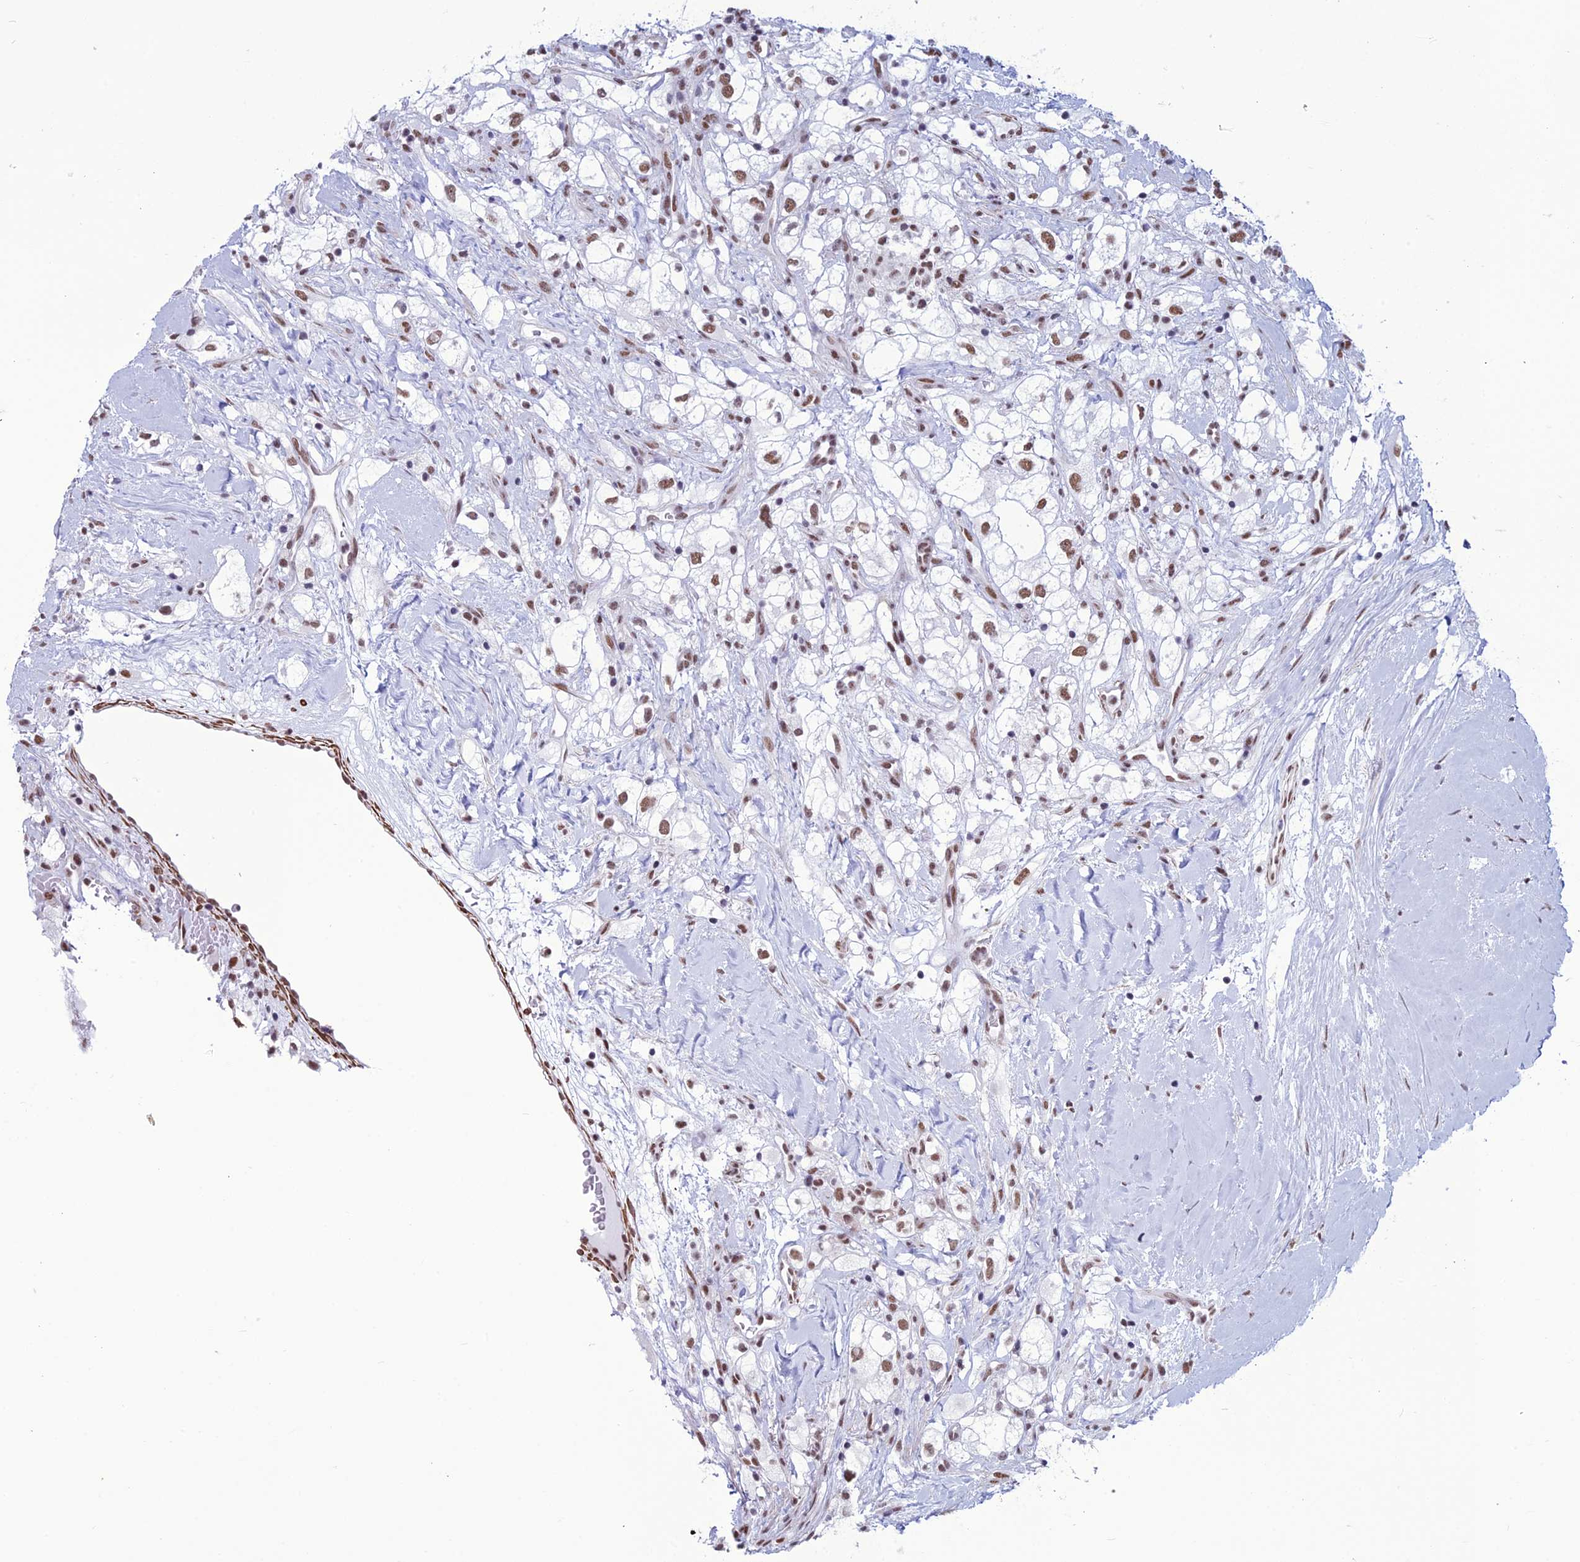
{"staining": {"intensity": "moderate", "quantity": ">75%", "location": "nuclear"}, "tissue": "renal cancer", "cell_type": "Tumor cells", "image_type": "cancer", "snomed": [{"axis": "morphology", "description": "Adenocarcinoma, NOS"}, {"axis": "topography", "description": "Kidney"}], "caption": "This is a micrograph of immunohistochemistry staining of renal cancer, which shows moderate staining in the nuclear of tumor cells.", "gene": "U2AF1", "patient": {"sex": "male", "age": 59}}